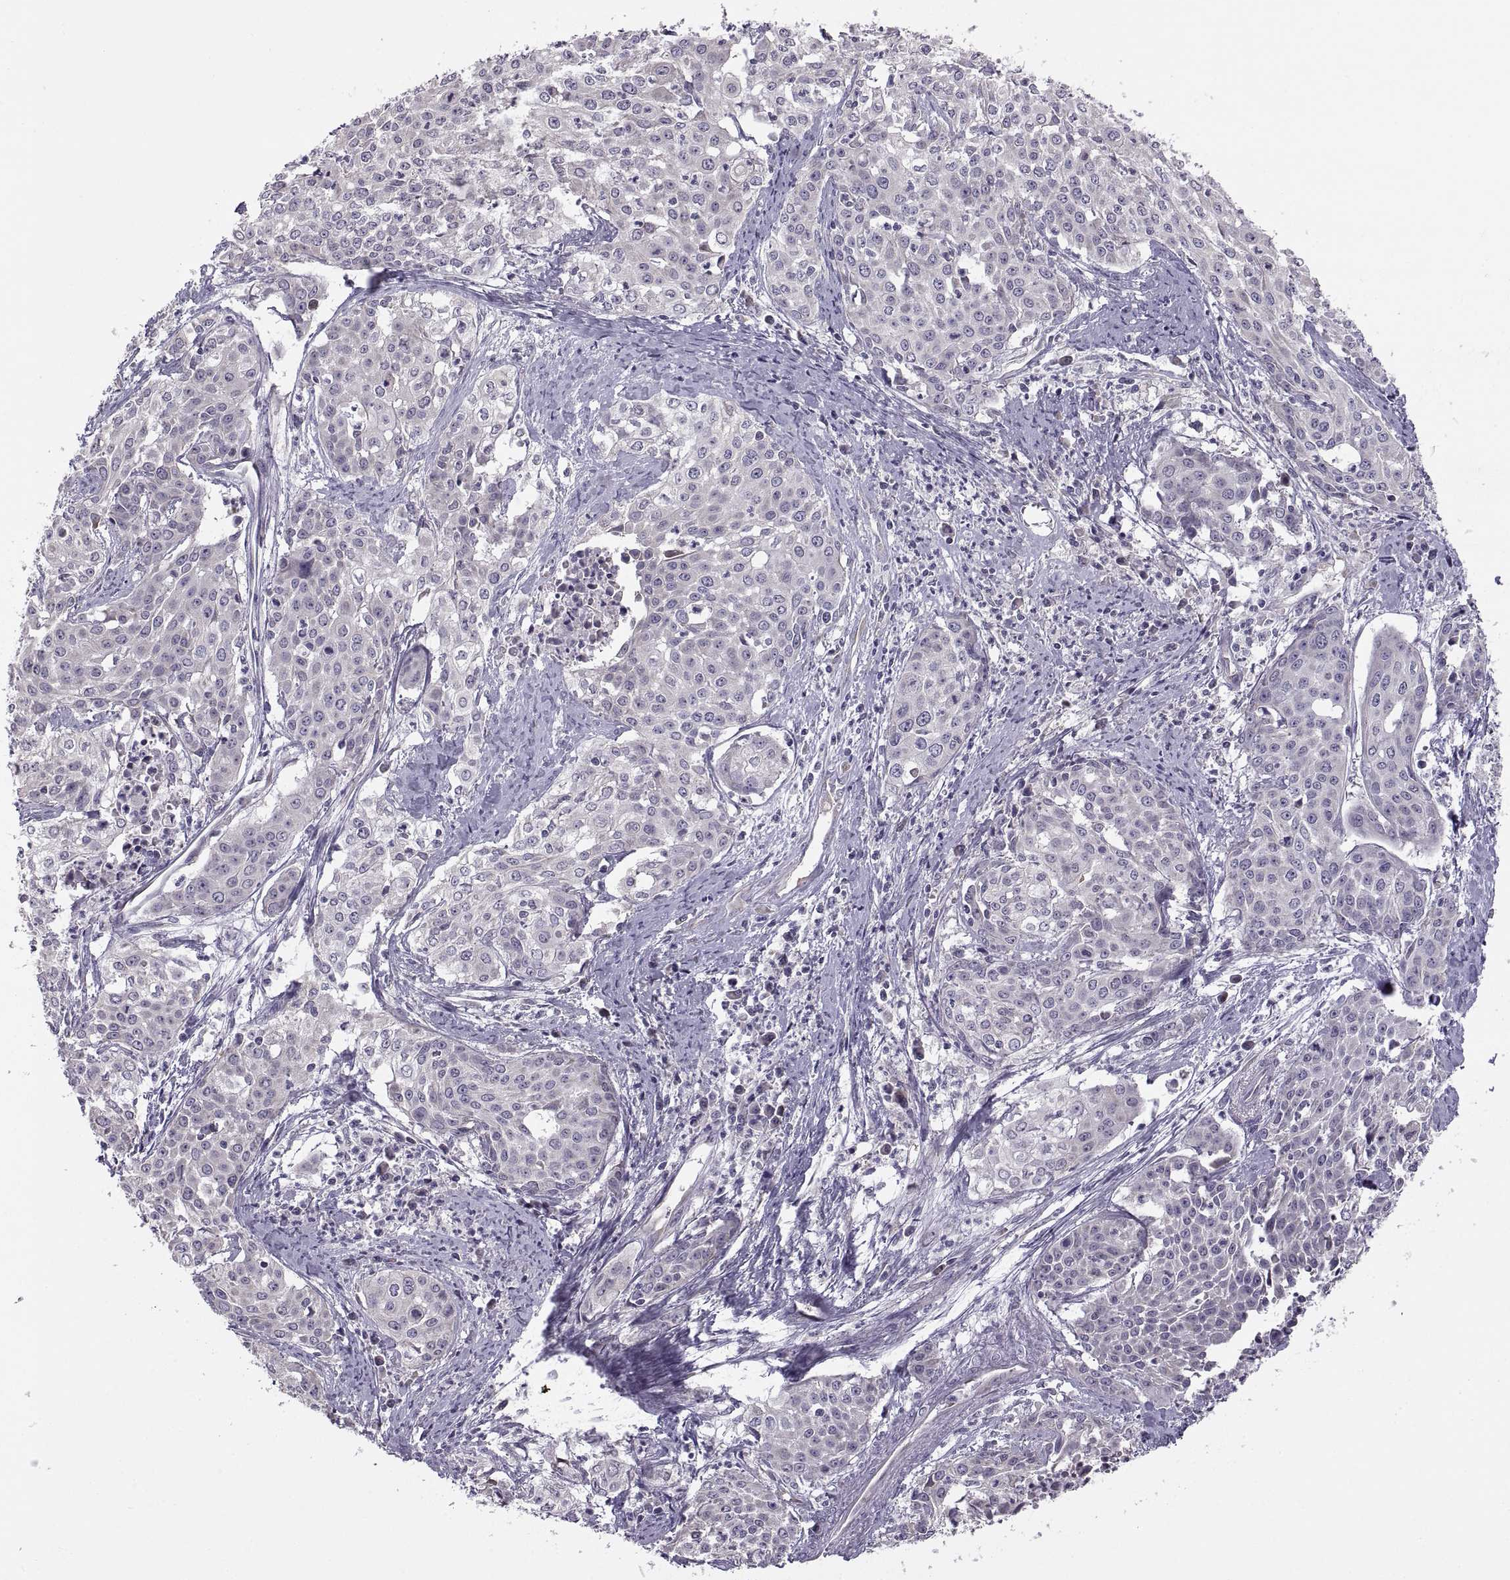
{"staining": {"intensity": "negative", "quantity": "none", "location": "none"}, "tissue": "cervical cancer", "cell_type": "Tumor cells", "image_type": "cancer", "snomed": [{"axis": "morphology", "description": "Squamous cell carcinoma, NOS"}, {"axis": "topography", "description": "Cervix"}], "caption": "DAB immunohistochemical staining of cervical cancer reveals no significant positivity in tumor cells. Brightfield microscopy of immunohistochemistry stained with DAB (3,3'-diaminobenzidine) (brown) and hematoxylin (blue), captured at high magnification.", "gene": "ACSBG2", "patient": {"sex": "female", "age": 39}}